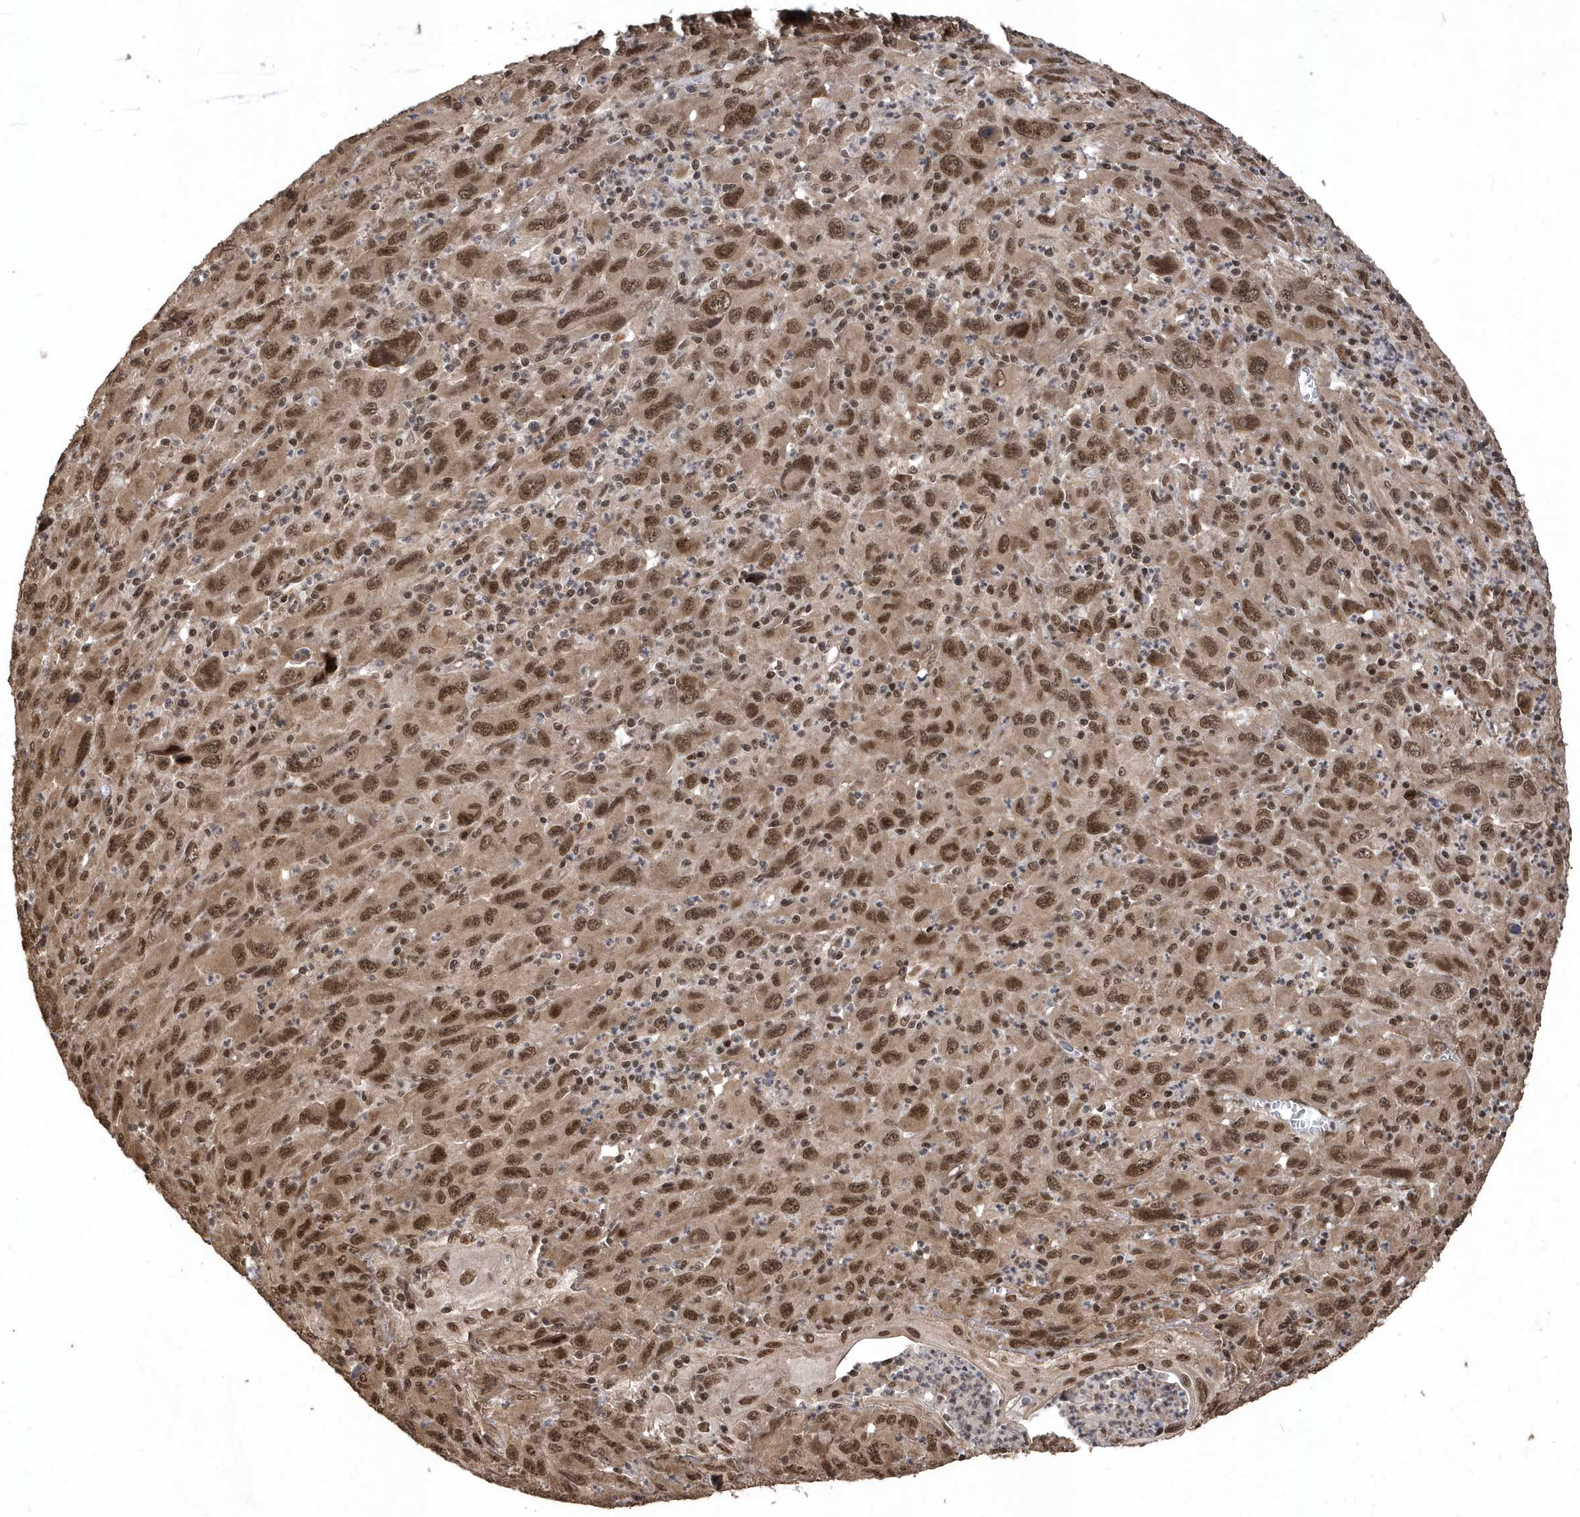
{"staining": {"intensity": "moderate", "quantity": ">75%", "location": "nuclear"}, "tissue": "melanoma", "cell_type": "Tumor cells", "image_type": "cancer", "snomed": [{"axis": "morphology", "description": "Malignant melanoma, Metastatic site"}, {"axis": "topography", "description": "Skin"}], "caption": "Malignant melanoma (metastatic site) tissue reveals moderate nuclear expression in about >75% of tumor cells, visualized by immunohistochemistry.", "gene": "INTS12", "patient": {"sex": "female", "age": 56}}